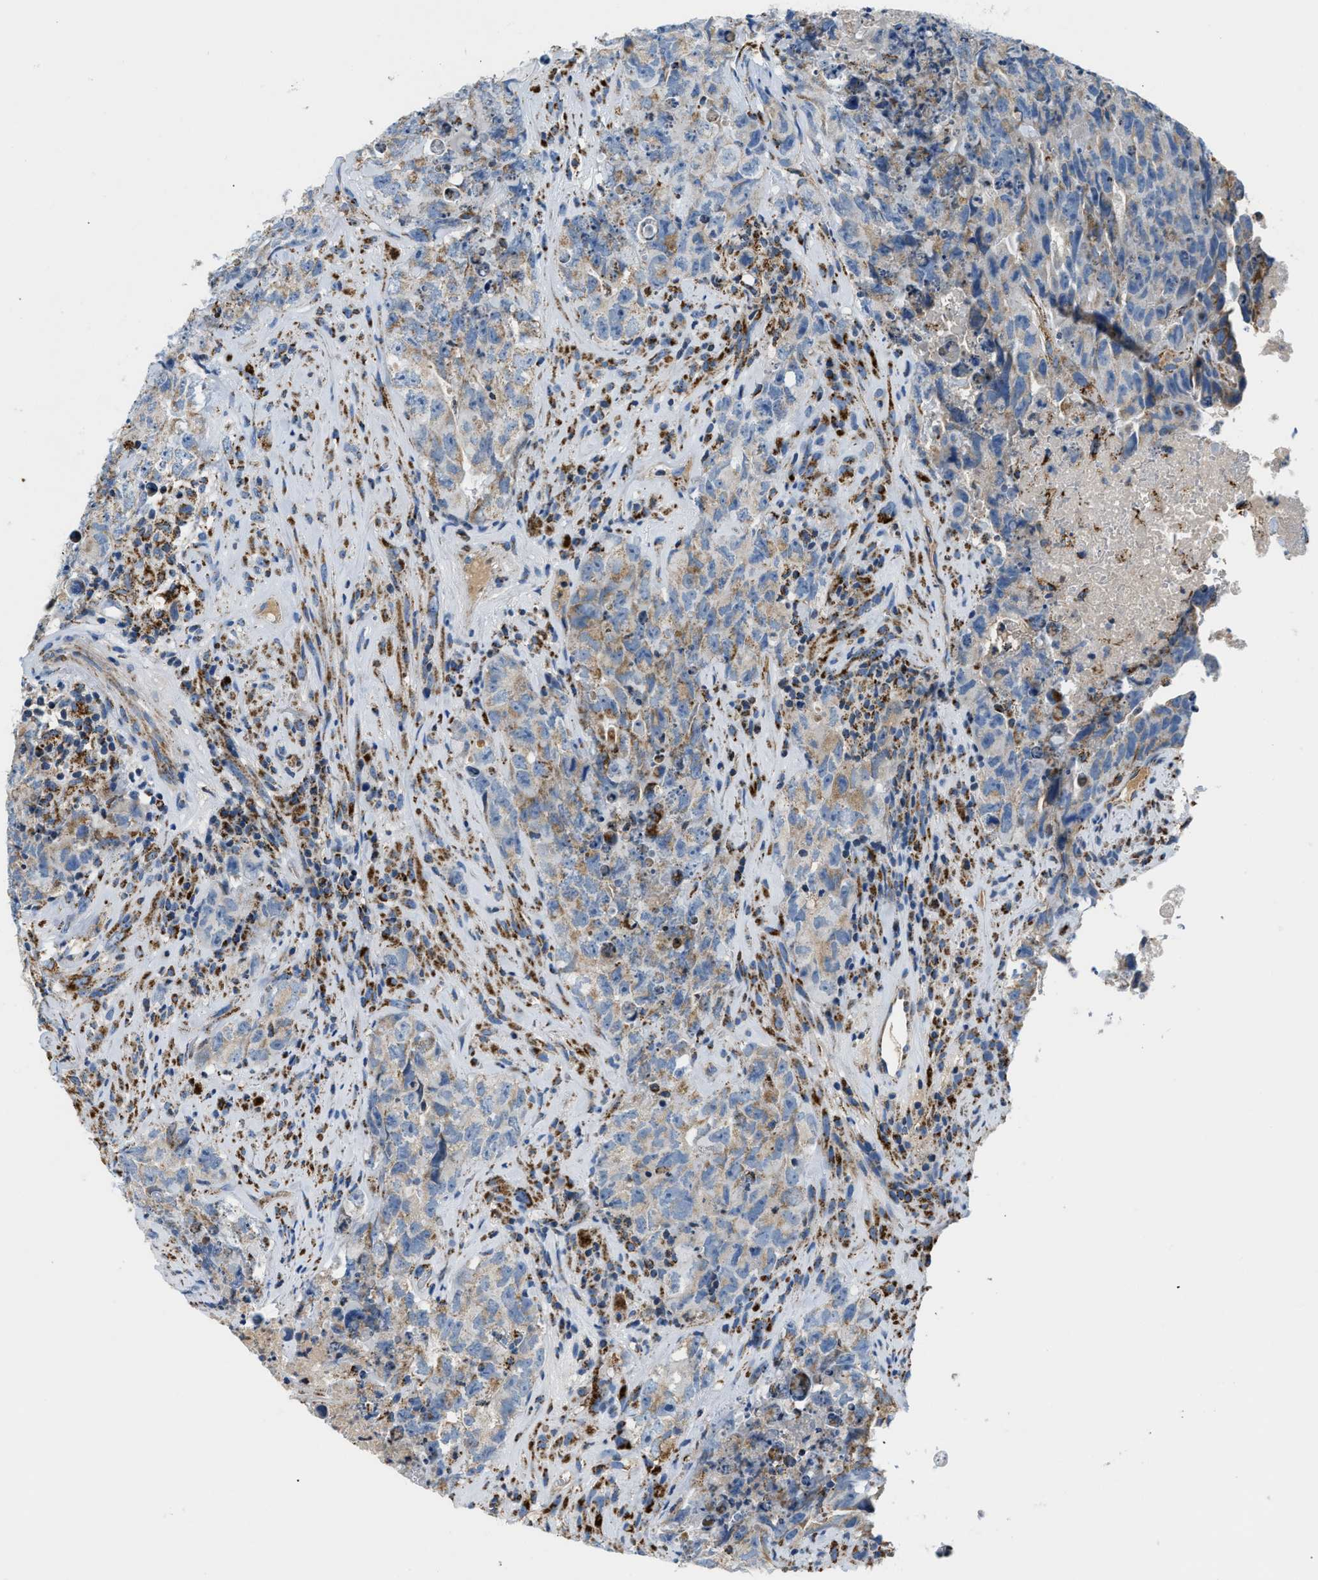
{"staining": {"intensity": "weak", "quantity": ">75%", "location": "cytoplasmic/membranous"}, "tissue": "testis cancer", "cell_type": "Tumor cells", "image_type": "cancer", "snomed": [{"axis": "morphology", "description": "Carcinoma, Embryonal, NOS"}, {"axis": "topography", "description": "Testis"}], "caption": "Protein analysis of testis cancer tissue exhibits weak cytoplasmic/membranous expression in about >75% of tumor cells.", "gene": "ACADVL", "patient": {"sex": "male", "age": 32}}